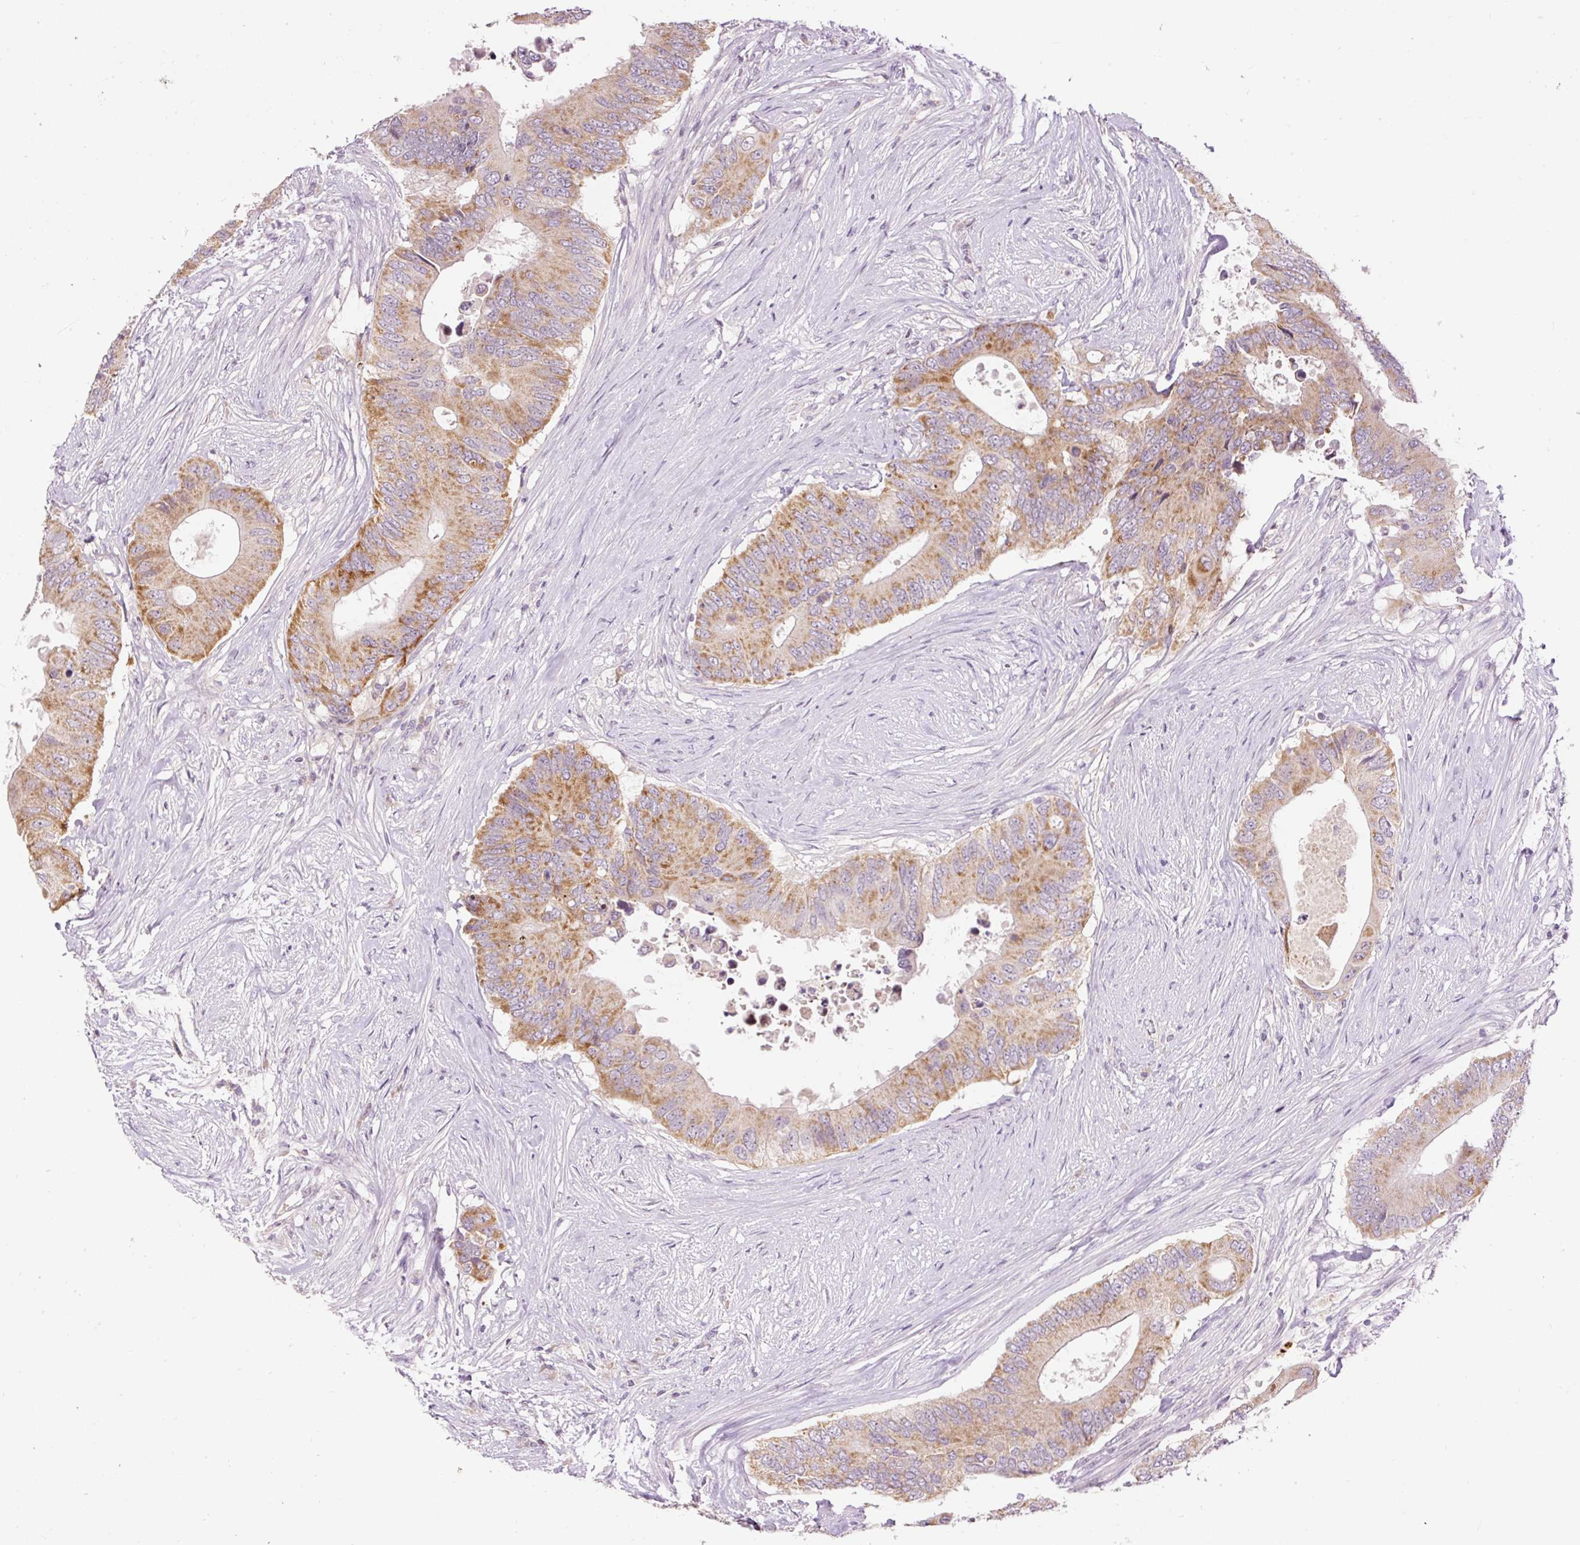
{"staining": {"intensity": "moderate", "quantity": ">75%", "location": "cytoplasmic/membranous"}, "tissue": "colorectal cancer", "cell_type": "Tumor cells", "image_type": "cancer", "snomed": [{"axis": "morphology", "description": "Adenocarcinoma, NOS"}, {"axis": "topography", "description": "Colon"}], "caption": "This micrograph reveals immunohistochemistry staining of human adenocarcinoma (colorectal), with medium moderate cytoplasmic/membranous staining in about >75% of tumor cells.", "gene": "ABHD11", "patient": {"sex": "male", "age": 71}}